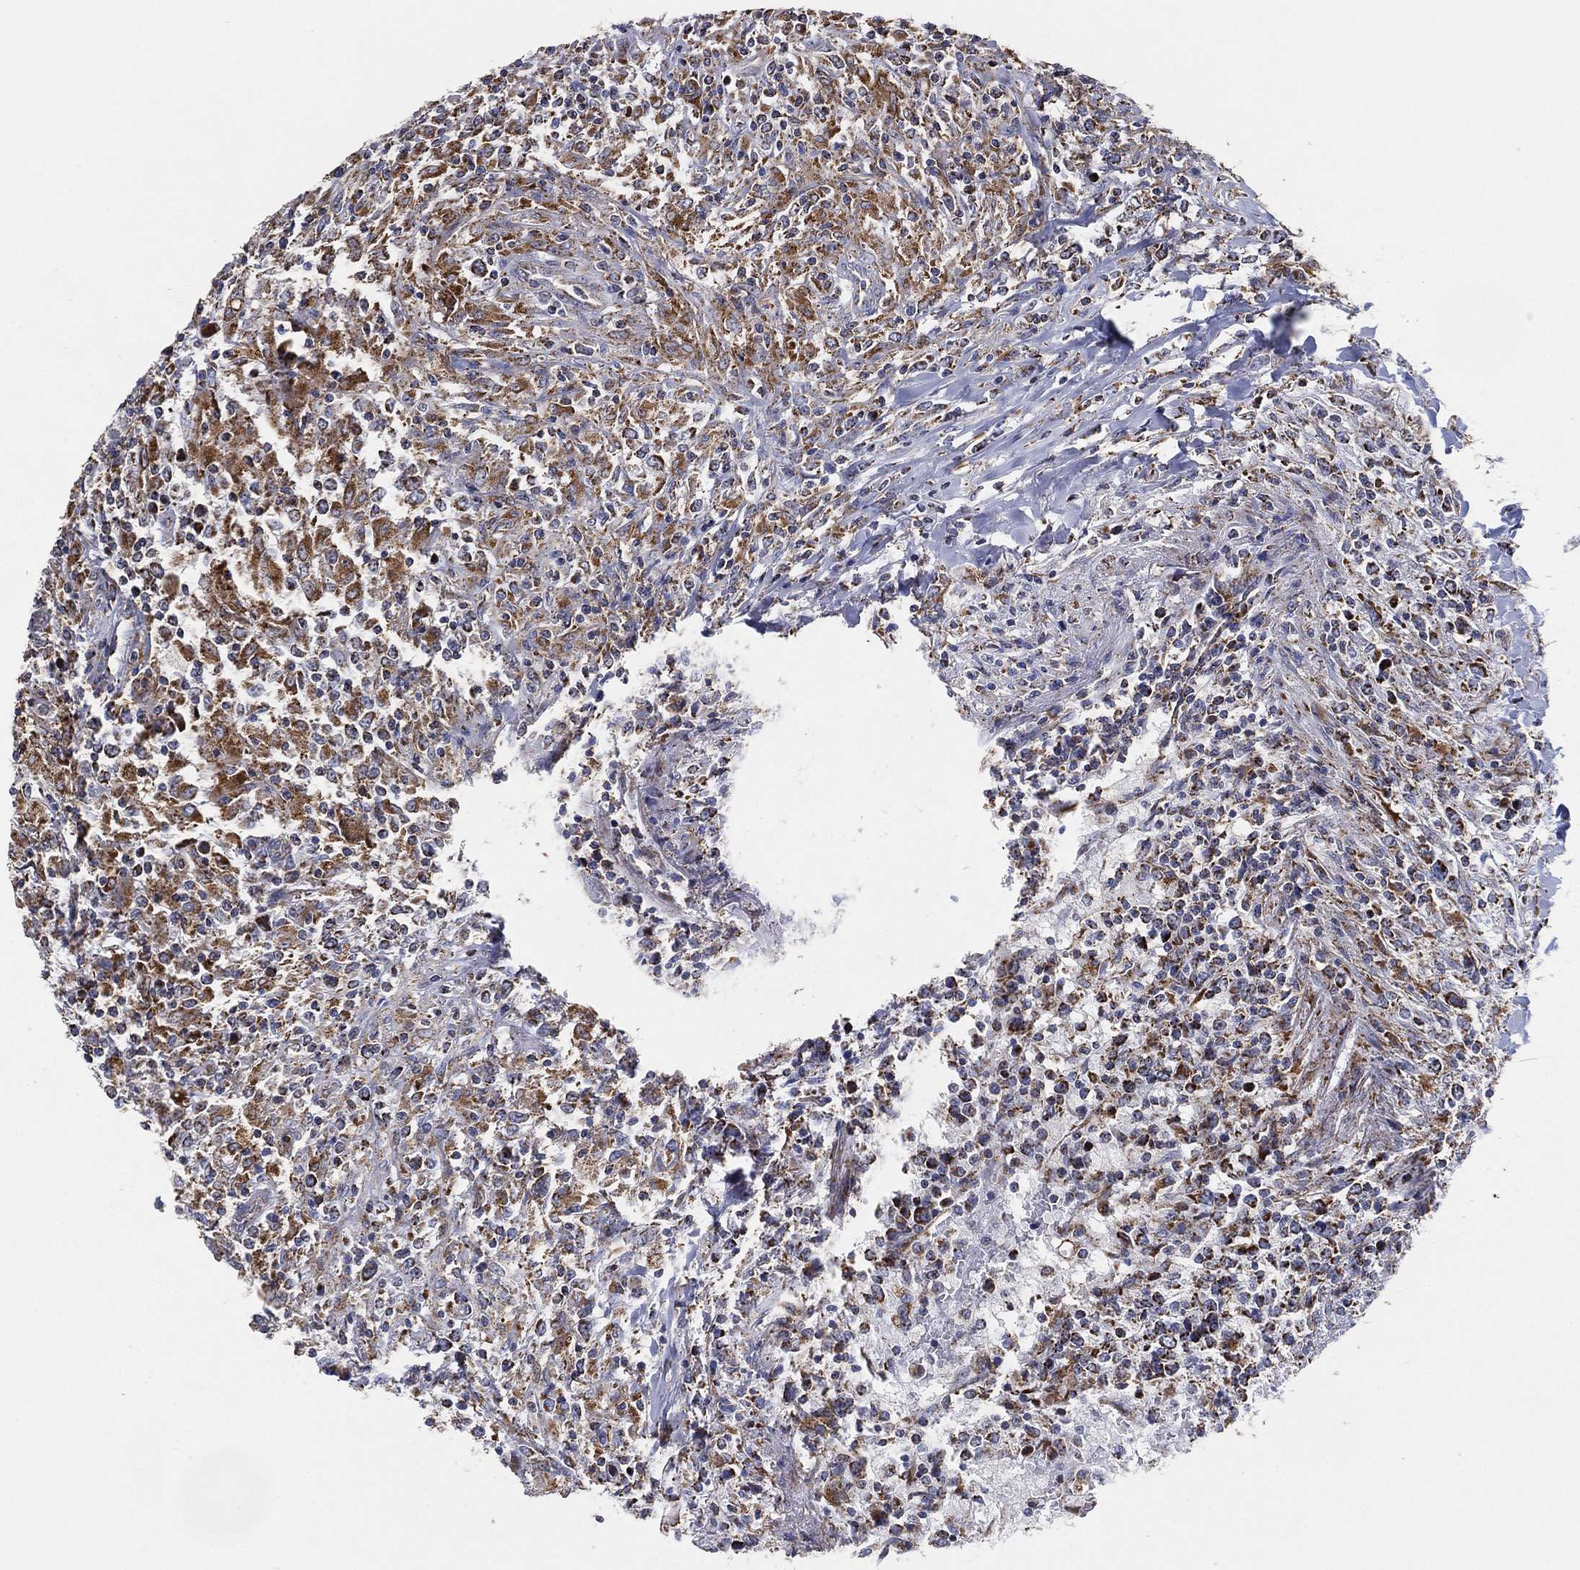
{"staining": {"intensity": "moderate", "quantity": "25%-75%", "location": "cytoplasmic/membranous"}, "tissue": "lymphoma", "cell_type": "Tumor cells", "image_type": "cancer", "snomed": [{"axis": "morphology", "description": "Malignant lymphoma, non-Hodgkin's type, High grade"}, {"axis": "topography", "description": "Lung"}], "caption": "Moderate cytoplasmic/membranous staining for a protein is seen in approximately 25%-75% of tumor cells of malignant lymphoma, non-Hodgkin's type (high-grade) using immunohistochemistry.", "gene": "GCAT", "patient": {"sex": "male", "age": 79}}